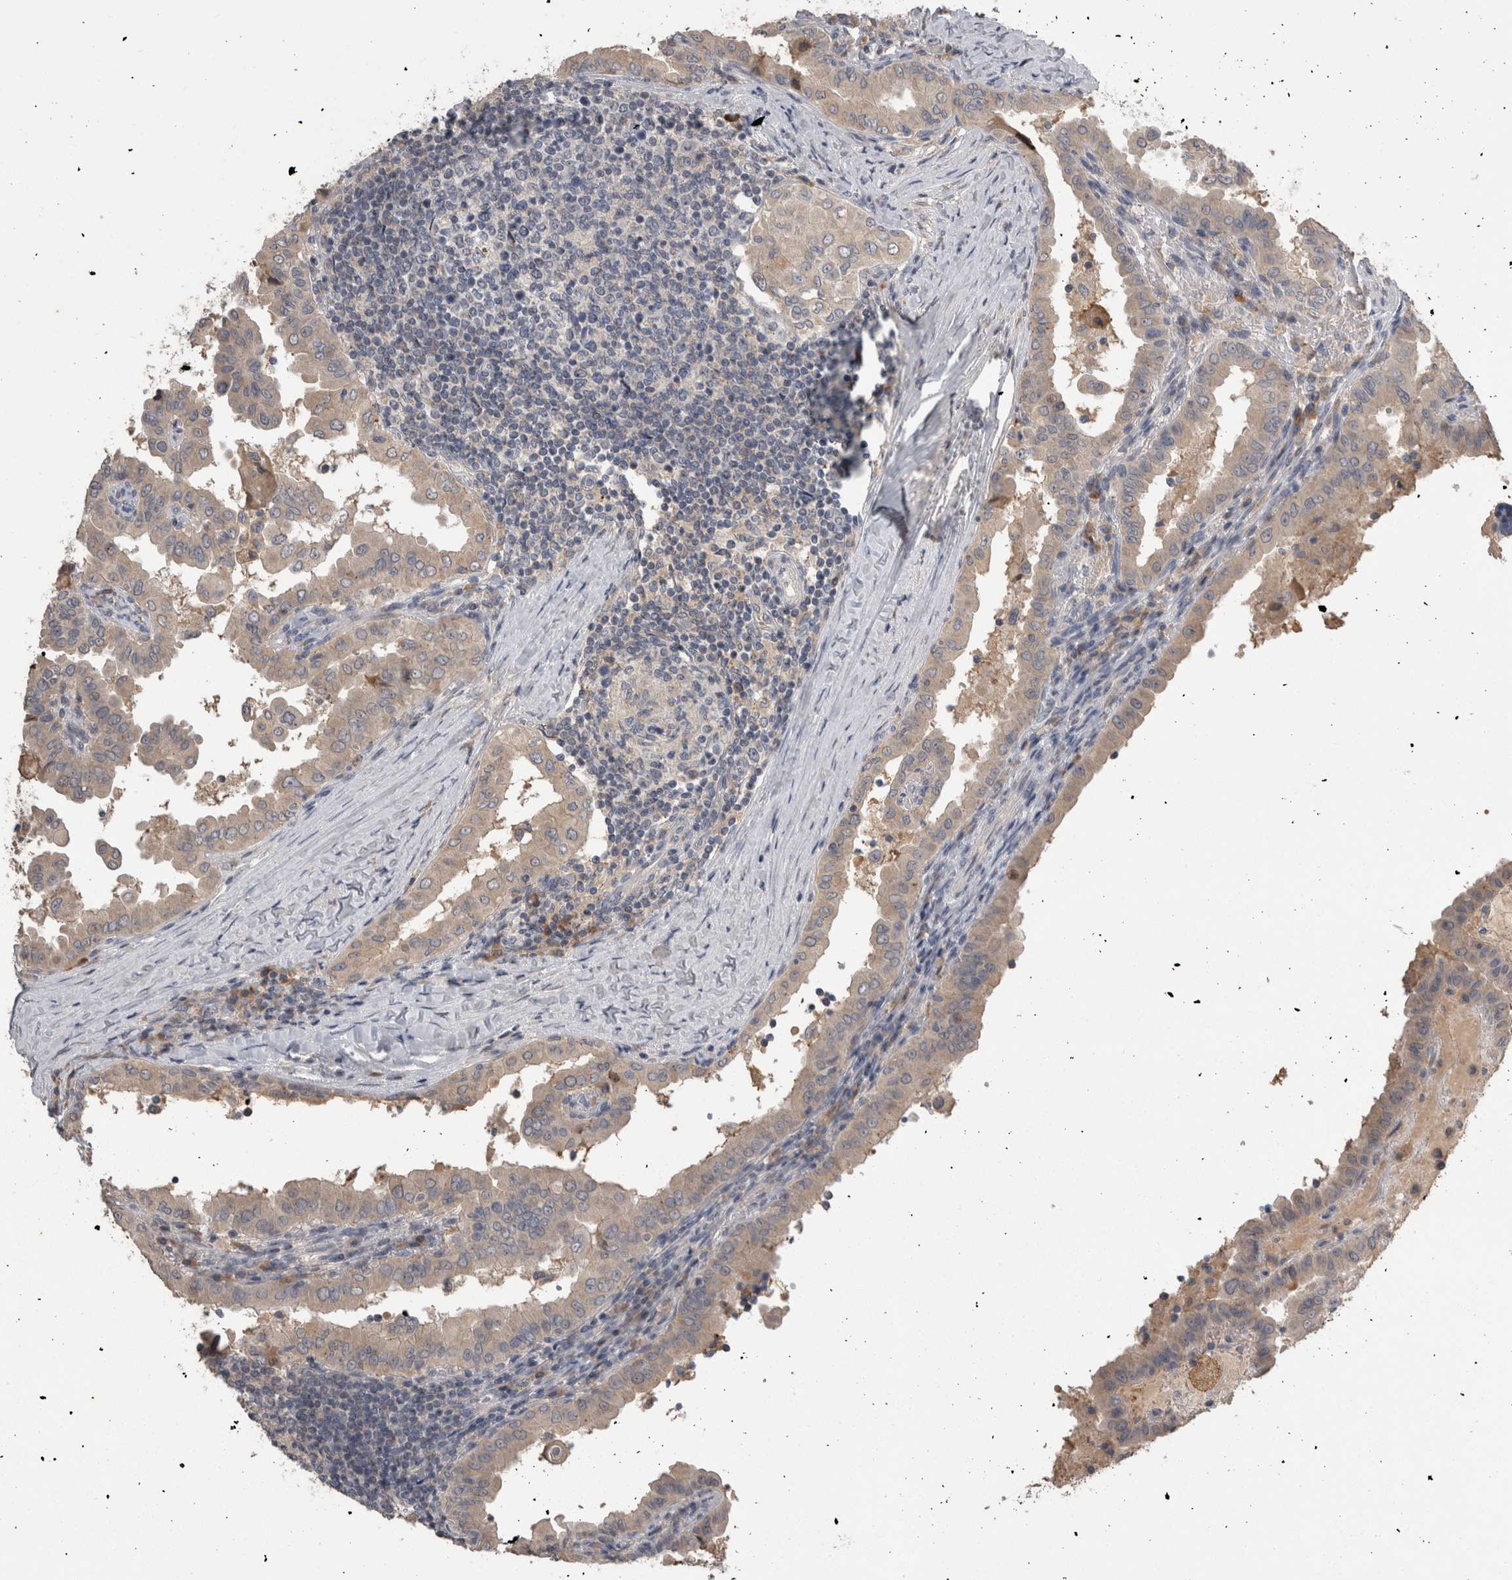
{"staining": {"intensity": "weak", "quantity": "25%-75%", "location": "cytoplasmic/membranous"}, "tissue": "thyroid cancer", "cell_type": "Tumor cells", "image_type": "cancer", "snomed": [{"axis": "morphology", "description": "Papillary adenocarcinoma, NOS"}, {"axis": "topography", "description": "Thyroid gland"}], "caption": "The immunohistochemical stain highlights weak cytoplasmic/membranous expression in tumor cells of thyroid cancer (papillary adenocarcinoma) tissue.", "gene": "ANXA13", "patient": {"sex": "male", "age": 33}}